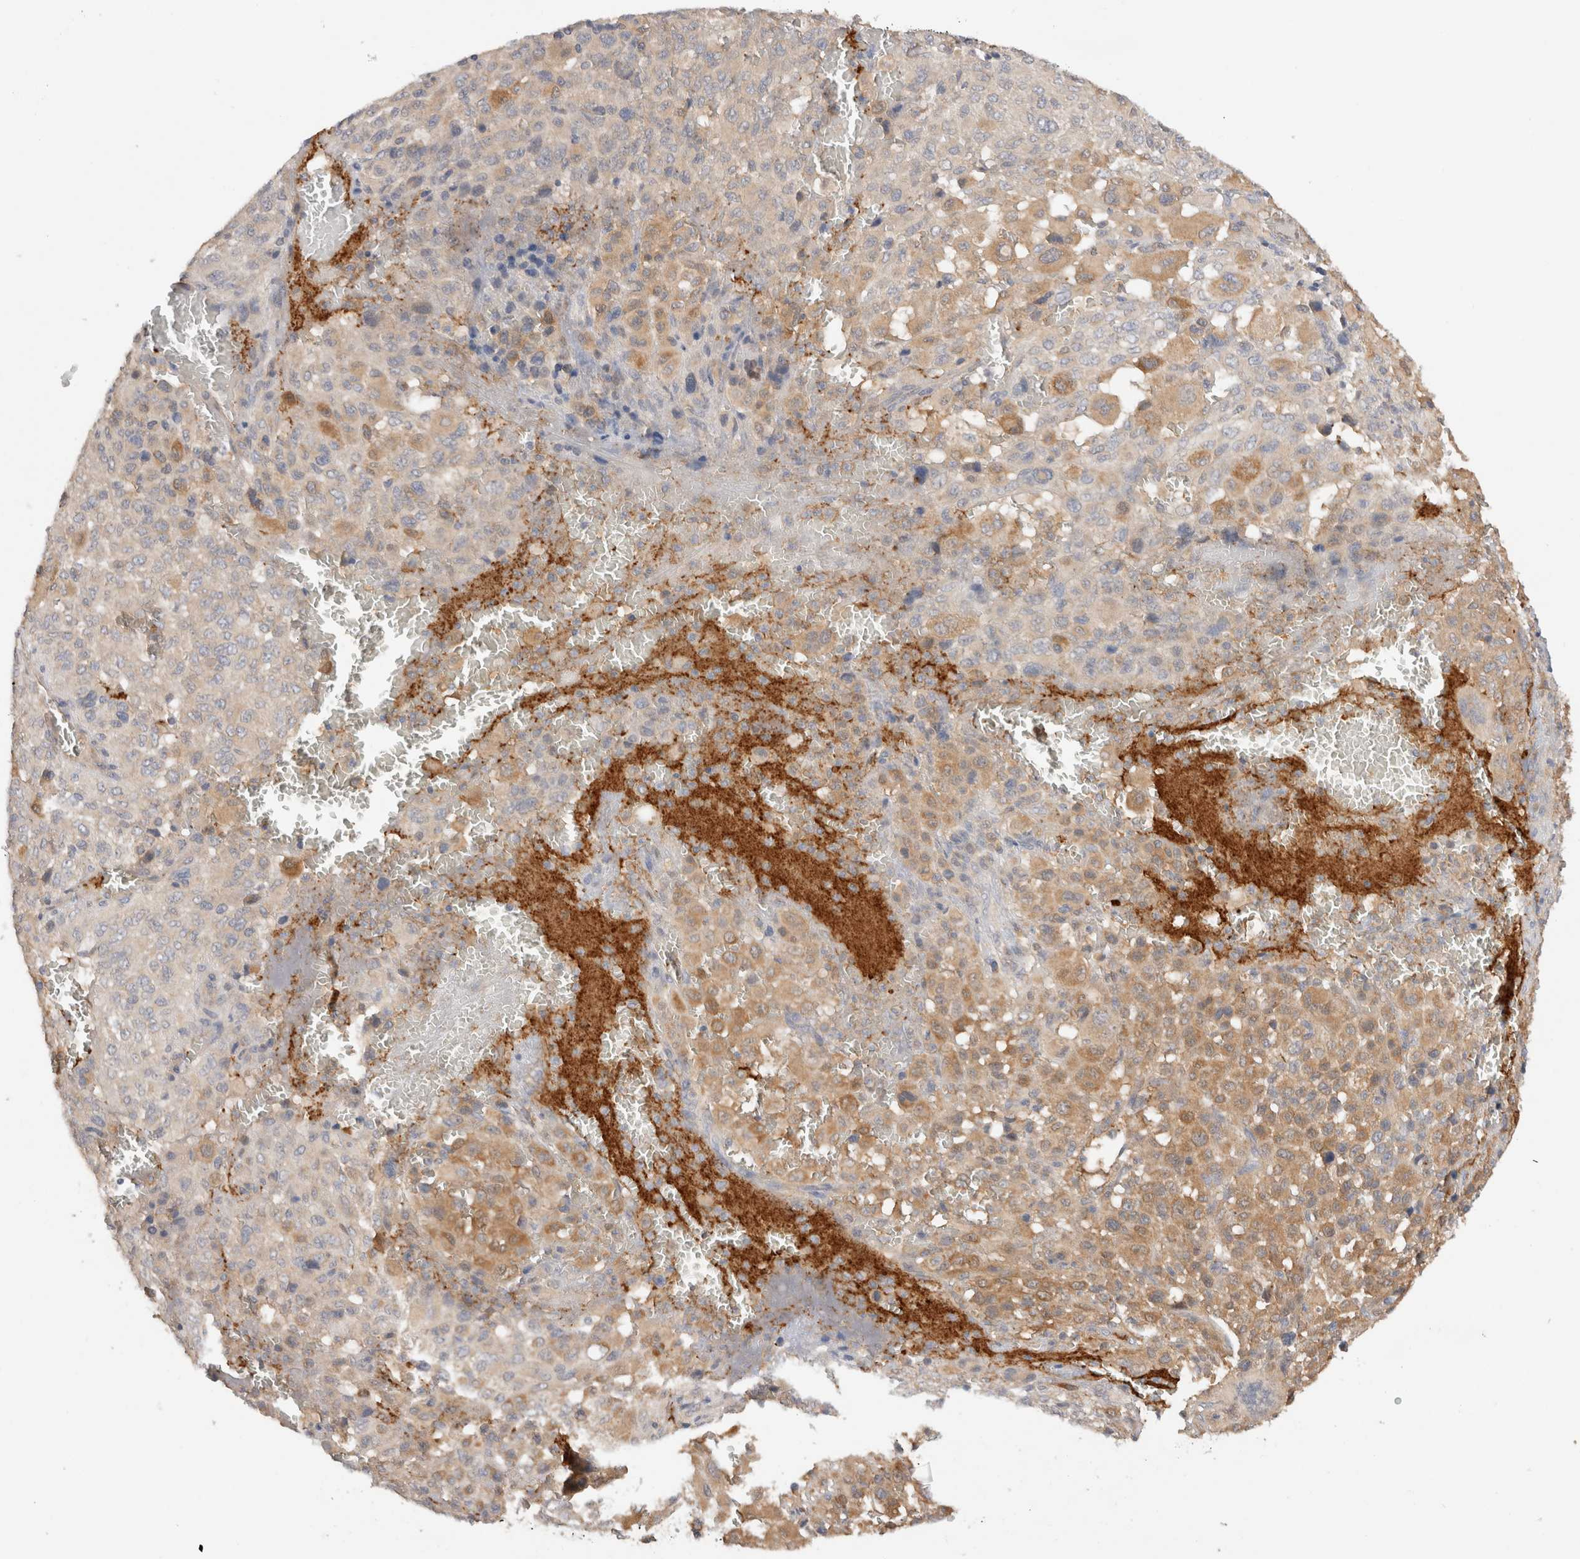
{"staining": {"intensity": "moderate", "quantity": "25%-75%", "location": "cytoplasmic/membranous"}, "tissue": "melanoma", "cell_type": "Tumor cells", "image_type": "cancer", "snomed": [{"axis": "morphology", "description": "Malignant melanoma, Metastatic site"}, {"axis": "topography", "description": "Skin"}], "caption": "The immunohistochemical stain shows moderate cytoplasmic/membranous expression in tumor cells of malignant melanoma (metastatic site) tissue. Immunohistochemistry stains the protein in brown and the nuclei are stained blue.", "gene": "SGK3", "patient": {"sex": "female", "age": 74}}